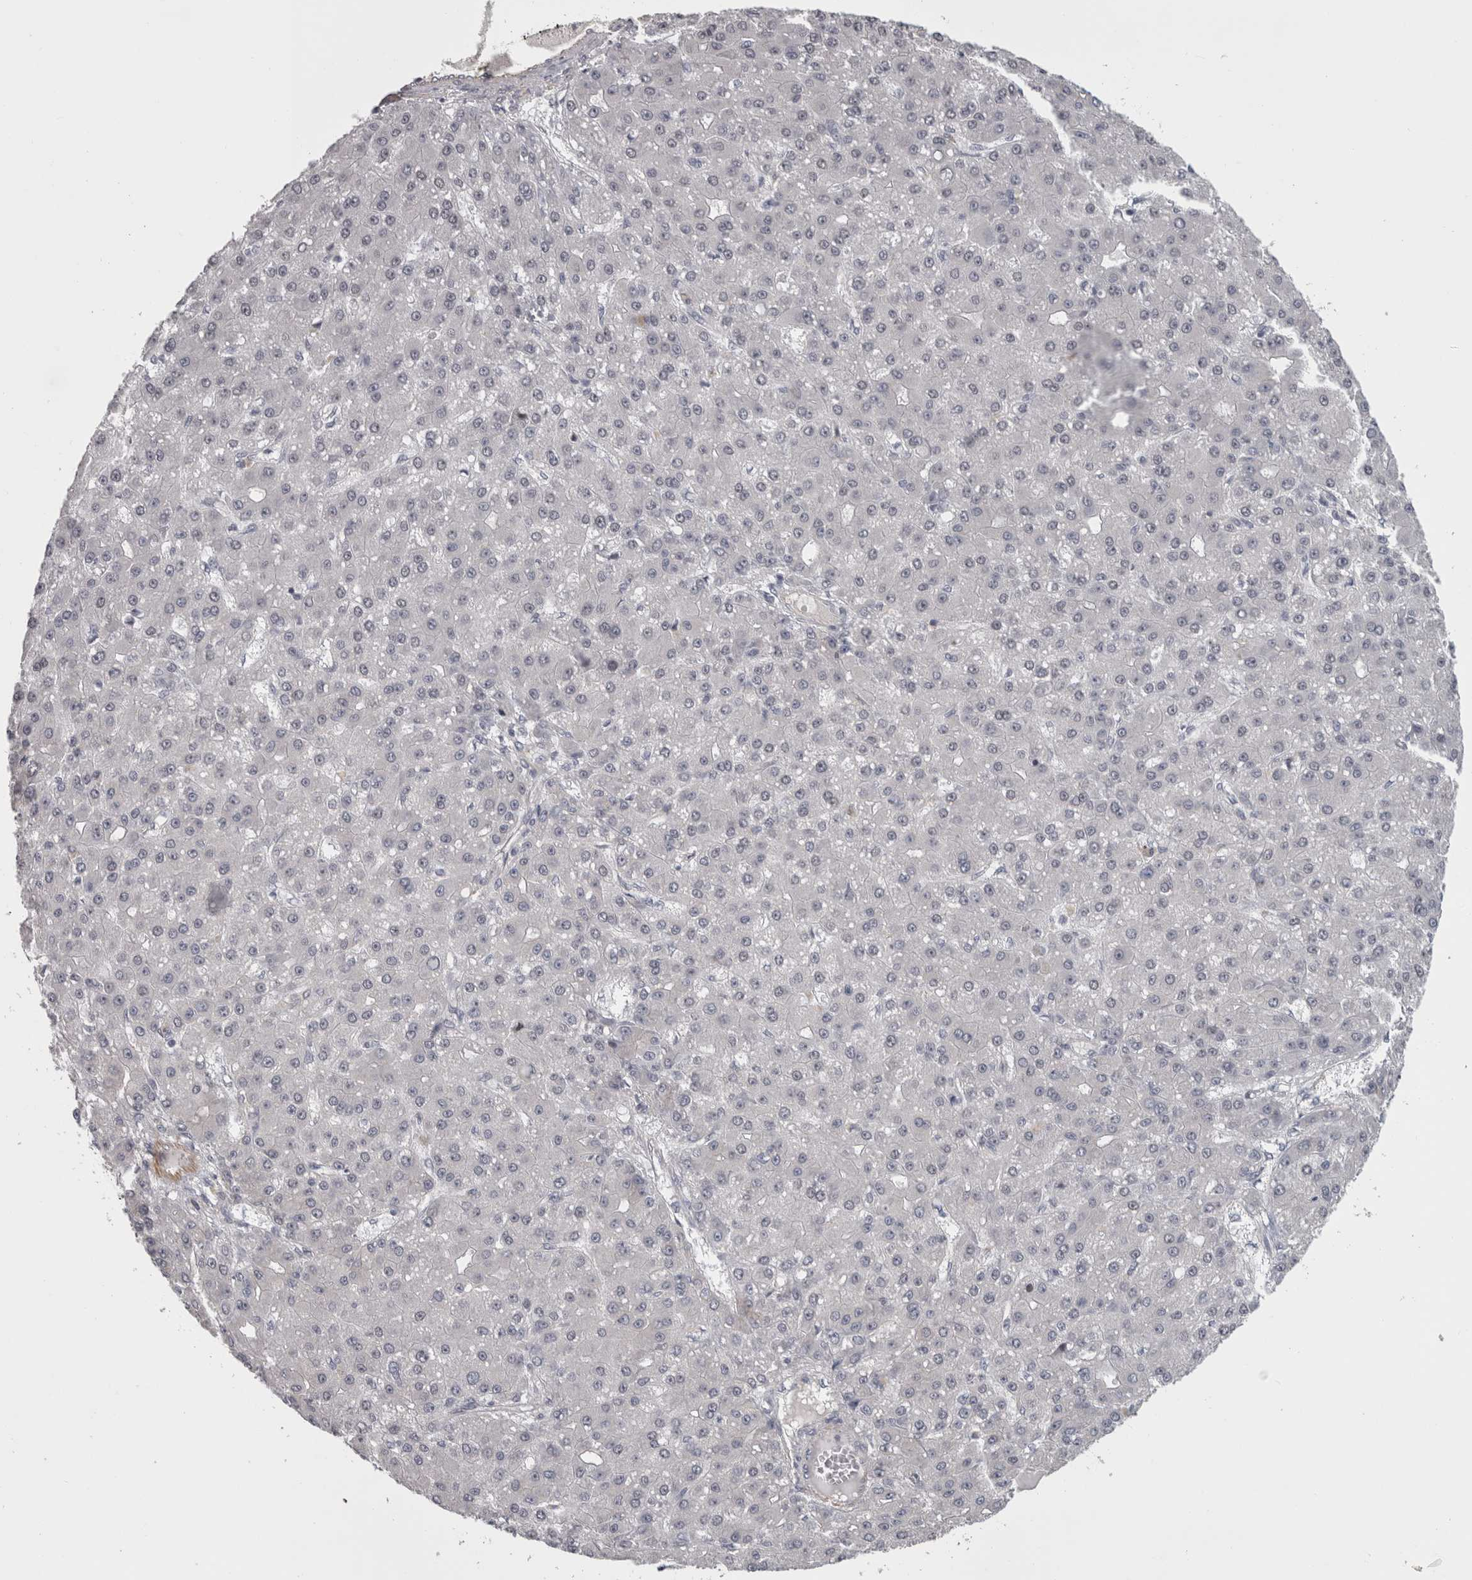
{"staining": {"intensity": "negative", "quantity": "none", "location": "none"}, "tissue": "liver cancer", "cell_type": "Tumor cells", "image_type": "cancer", "snomed": [{"axis": "morphology", "description": "Carcinoma, Hepatocellular, NOS"}, {"axis": "topography", "description": "Liver"}], "caption": "This is an IHC photomicrograph of liver cancer. There is no staining in tumor cells.", "gene": "RMDN1", "patient": {"sex": "male", "age": 67}}